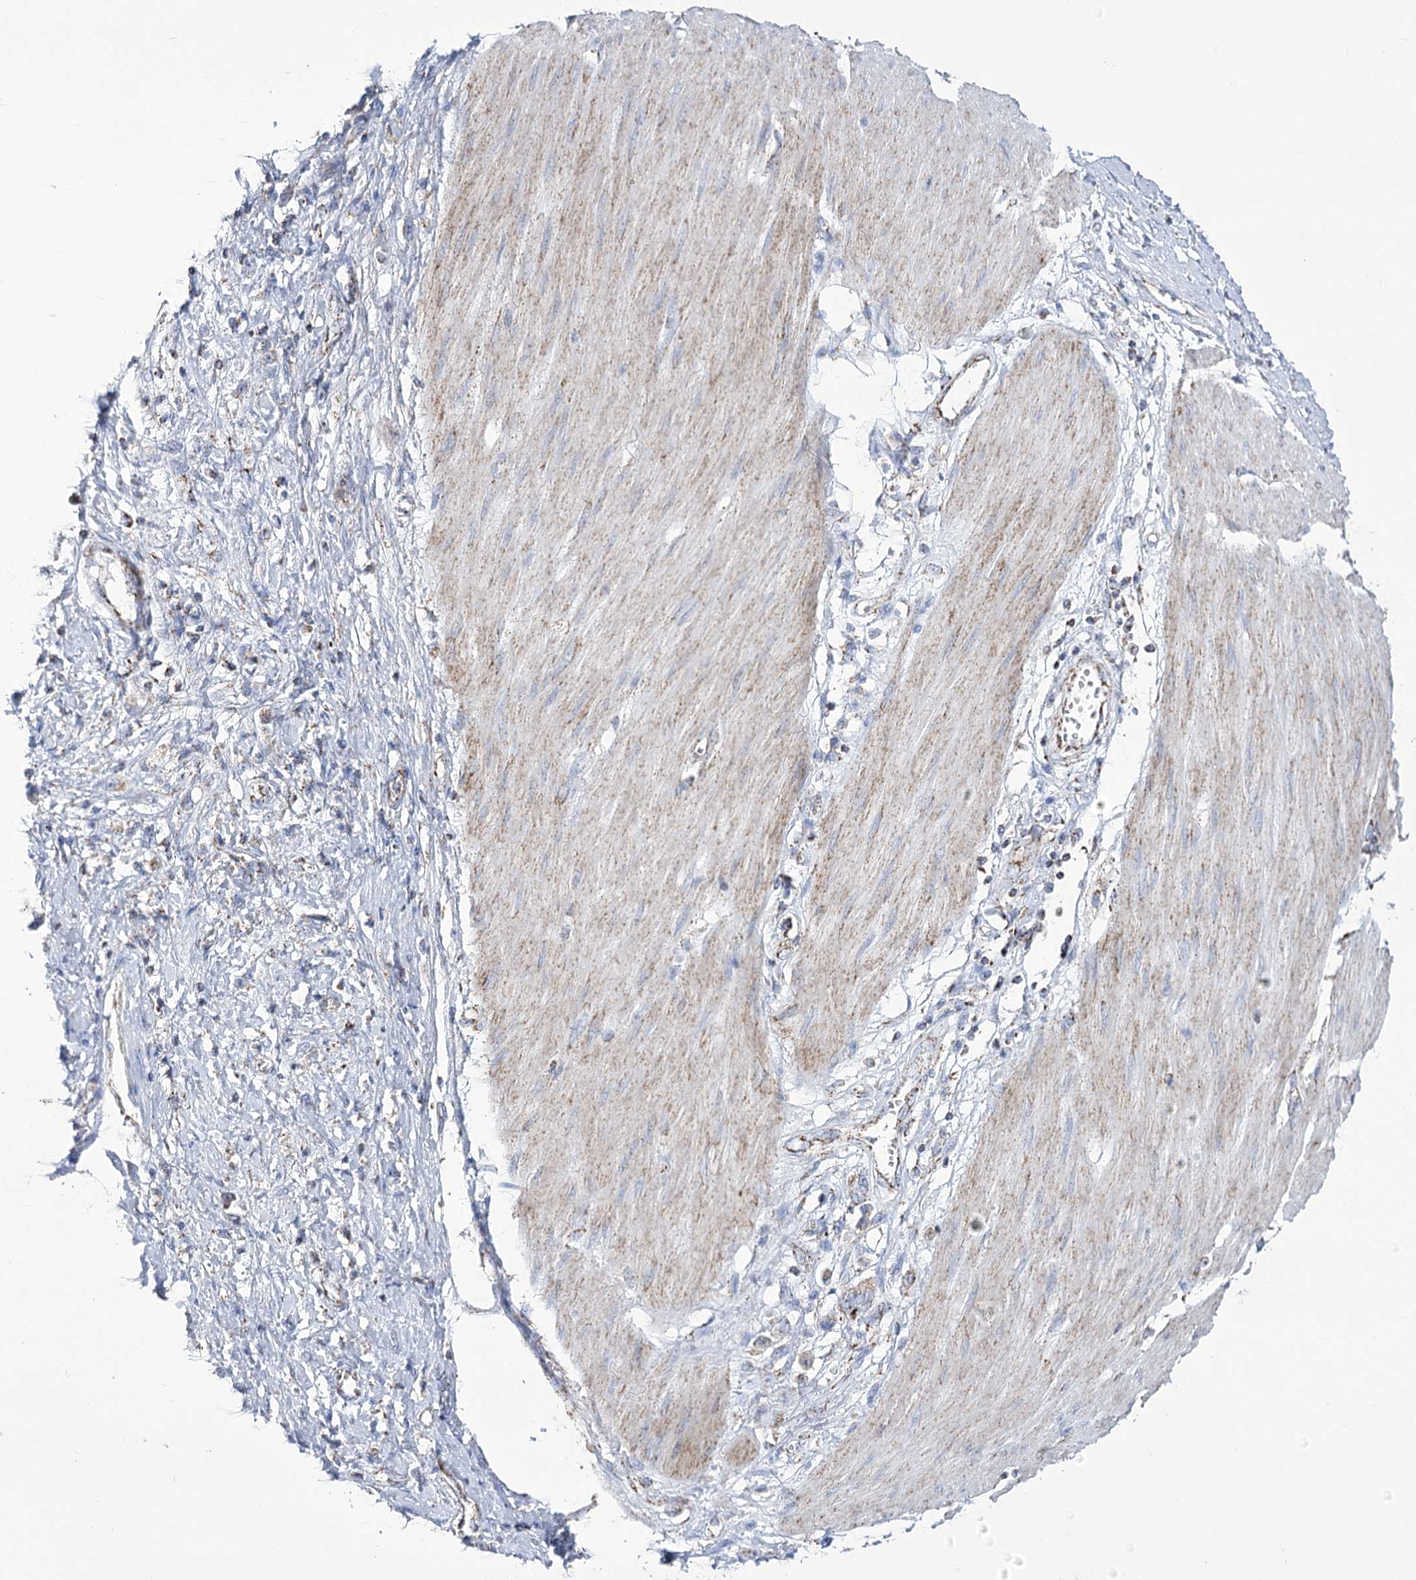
{"staining": {"intensity": "weak", "quantity": ">75%", "location": "cytoplasmic/membranous"}, "tissue": "stomach cancer", "cell_type": "Tumor cells", "image_type": "cancer", "snomed": [{"axis": "morphology", "description": "Adenocarcinoma, NOS"}, {"axis": "topography", "description": "Stomach"}], "caption": "Immunohistochemical staining of stomach cancer (adenocarcinoma) exhibits weak cytoplasmic/membranous protein staining in about >75% of tumor cells.", "gene": "PDHB", "patient": {"sex": "female", "age": 76}}